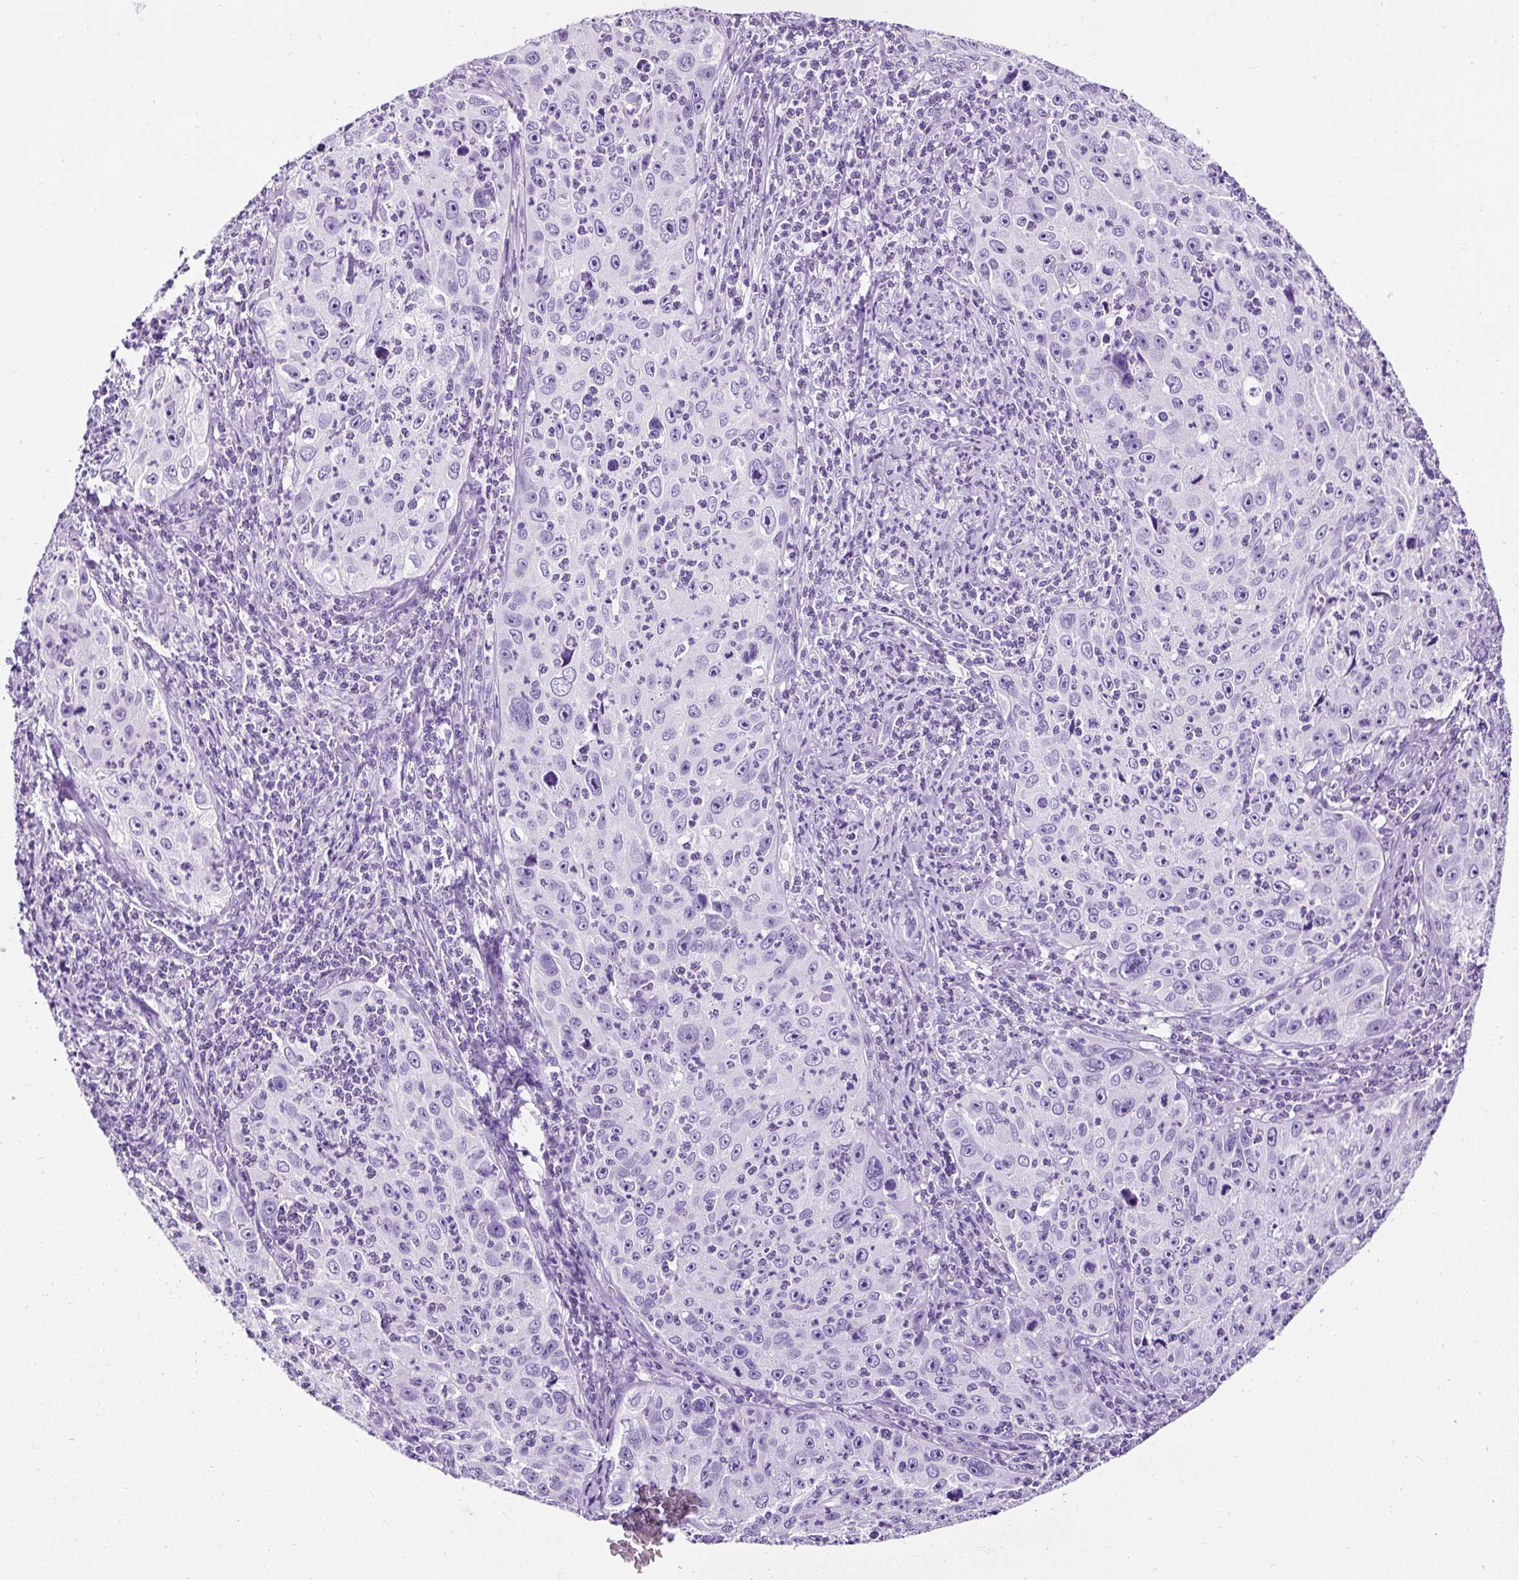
{"staining": {"intensity": "negative", "quantity": "none", "location": "none"}, "tissue": "cervical cancer", "cell_type": "Tumor cells", "image_type": "cancer", "snomed": [{"axis": "morphology", "description": "Squamous cell carcinoma, NOS"}, {"axis": "topography", "description": "Cervix"}], "caption": "Immunohistochemistry (IHC) image of neoplastic tissue: human squamous cell carcinoma (cervical) stained with DAB (3,3'-diaminobenzidine) exhibits no significant protein staining in tumor cells.", "gene": "NTS", "patient": {"sex": "female", "age": 30}}